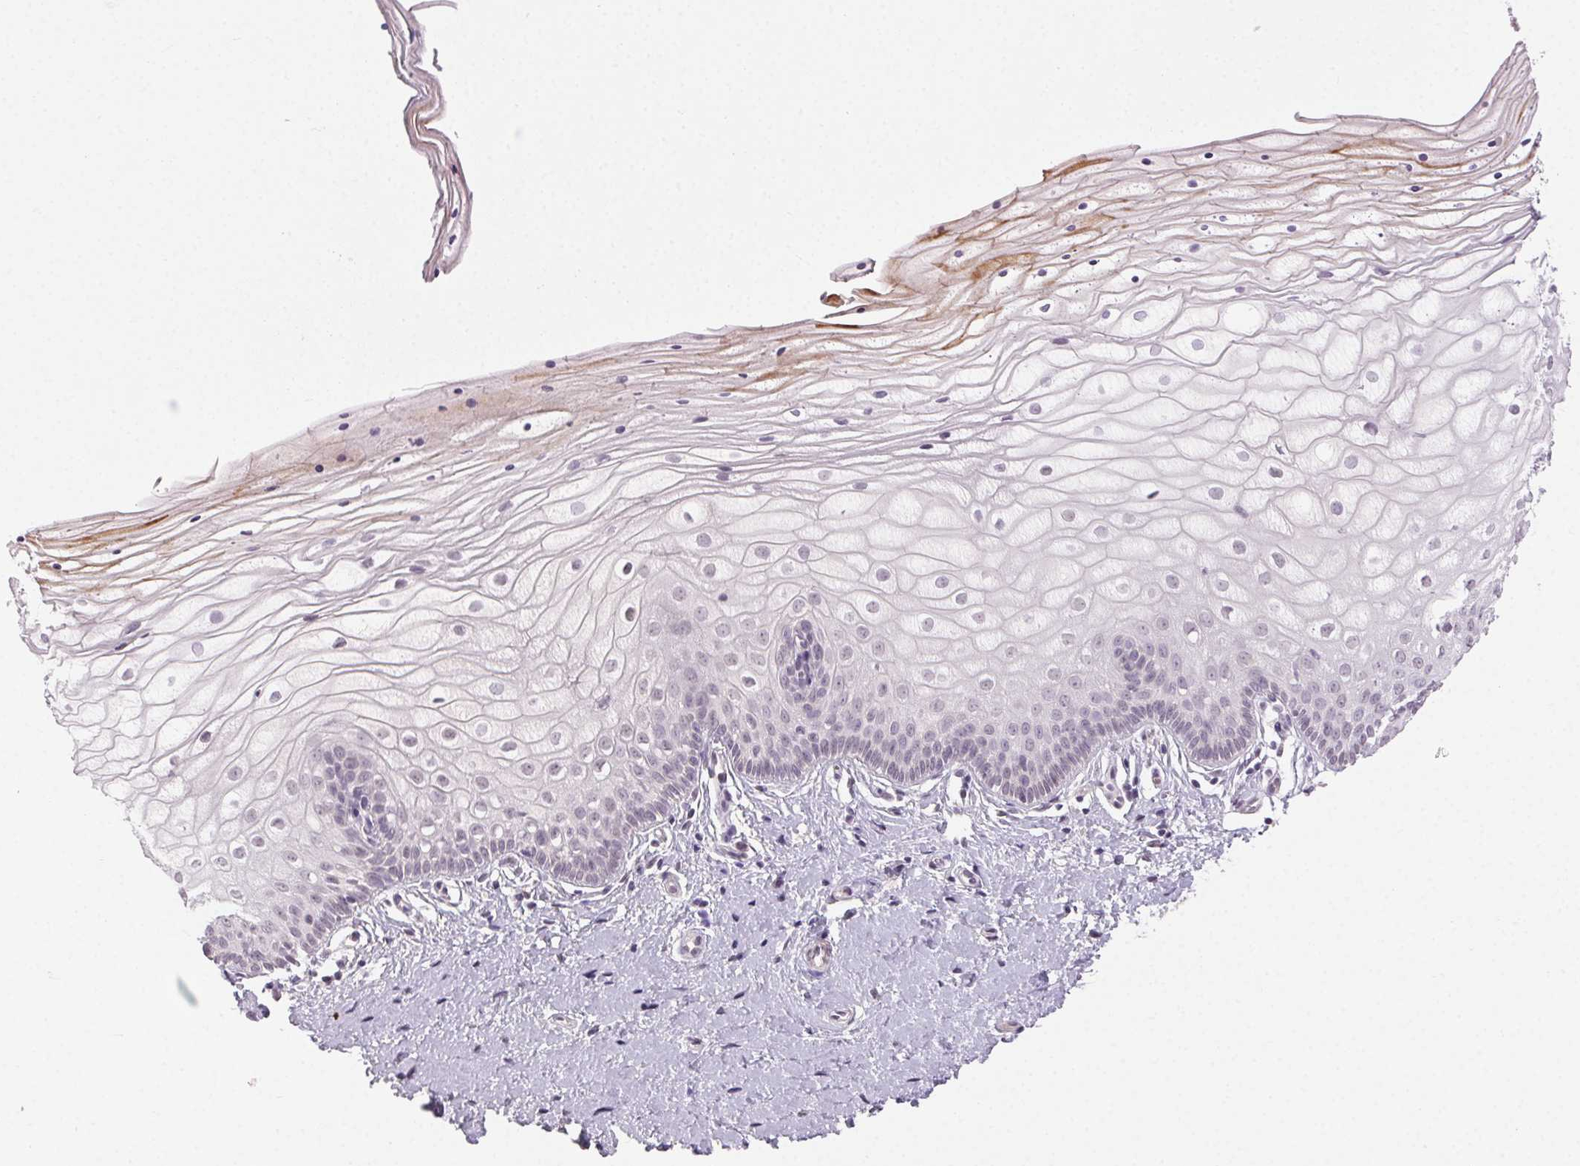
{"staining": {"intensity": "negative", "quantity": "none", "location": "none"}, "tissue": "vagina", "cell_type": "Squamous epithelial cells", "image_type": "normal", "snomed": [{"axis": "morphology", "description": "Normal tissue, NOS"}, {"axis": "topography", "description": "Vagina"}], "caption": "Immunohistochemistry photomicrograph of normal vagina stained for a protein (brown), which exhibits no staining in squamous epithelial cells.", "gene": "FAM168A", "patient": {"sex": "female", "age": 39}}